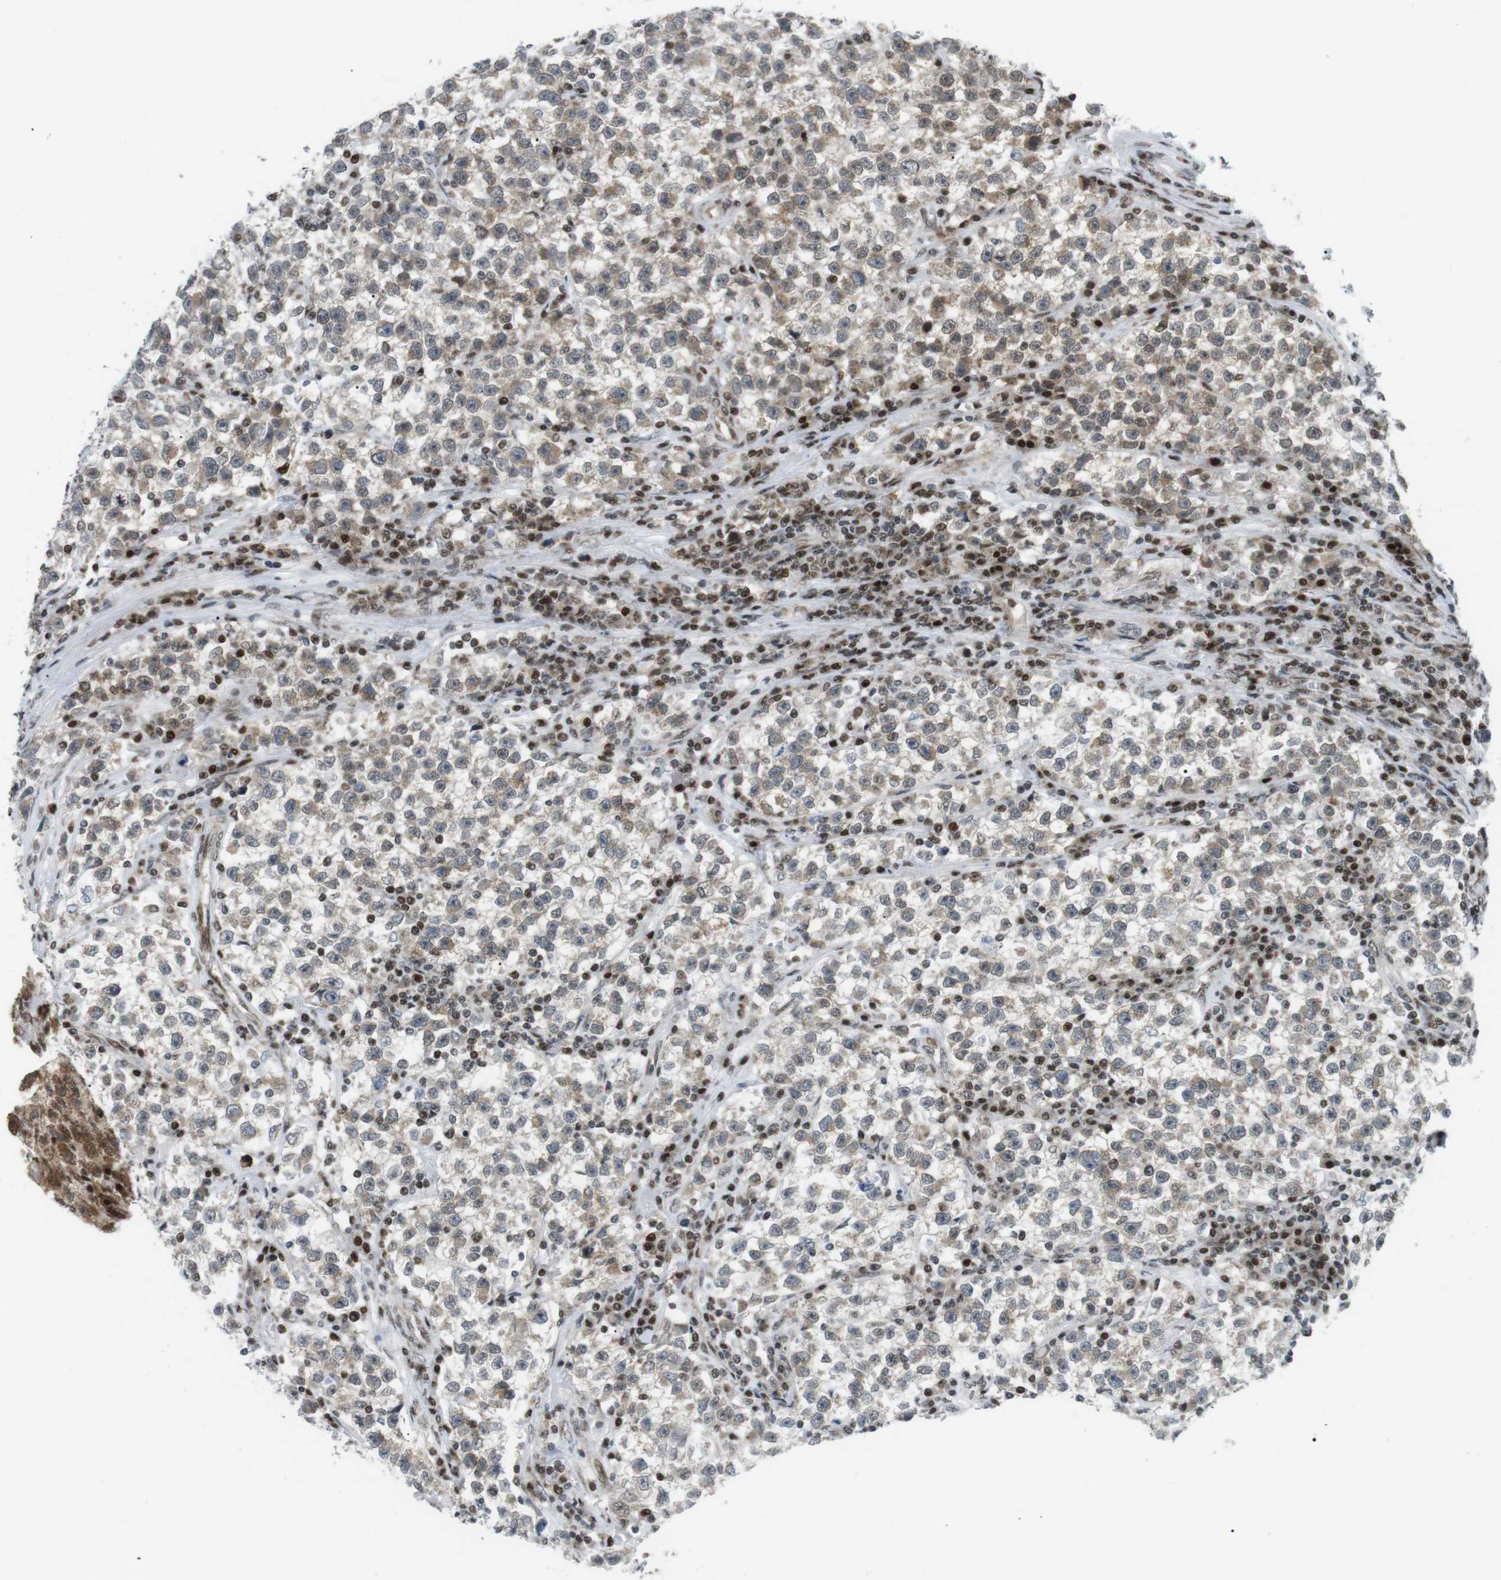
{"staining": {"intensity": "moderate", "quantity": ">75%", "location": "cytoplasmic/membranous"}, "tissue": "testis cancer", "cell_type": "Tumor cells", "image_type": "cancer", "snomed": [{"axis": "morphology", "description": "Seminoma, NOS"}, {"axis": "topography", "description": "Testis"}], "caption": "IHC histopathology image of seminoma (testis) stained for a protein (brown), which exhibits medium levels of moderate cytoplasmic/membranous staining in about >75% of tumor cells.", "gene": "CDC27", "patient": {"sex": "male", "age": 22}}